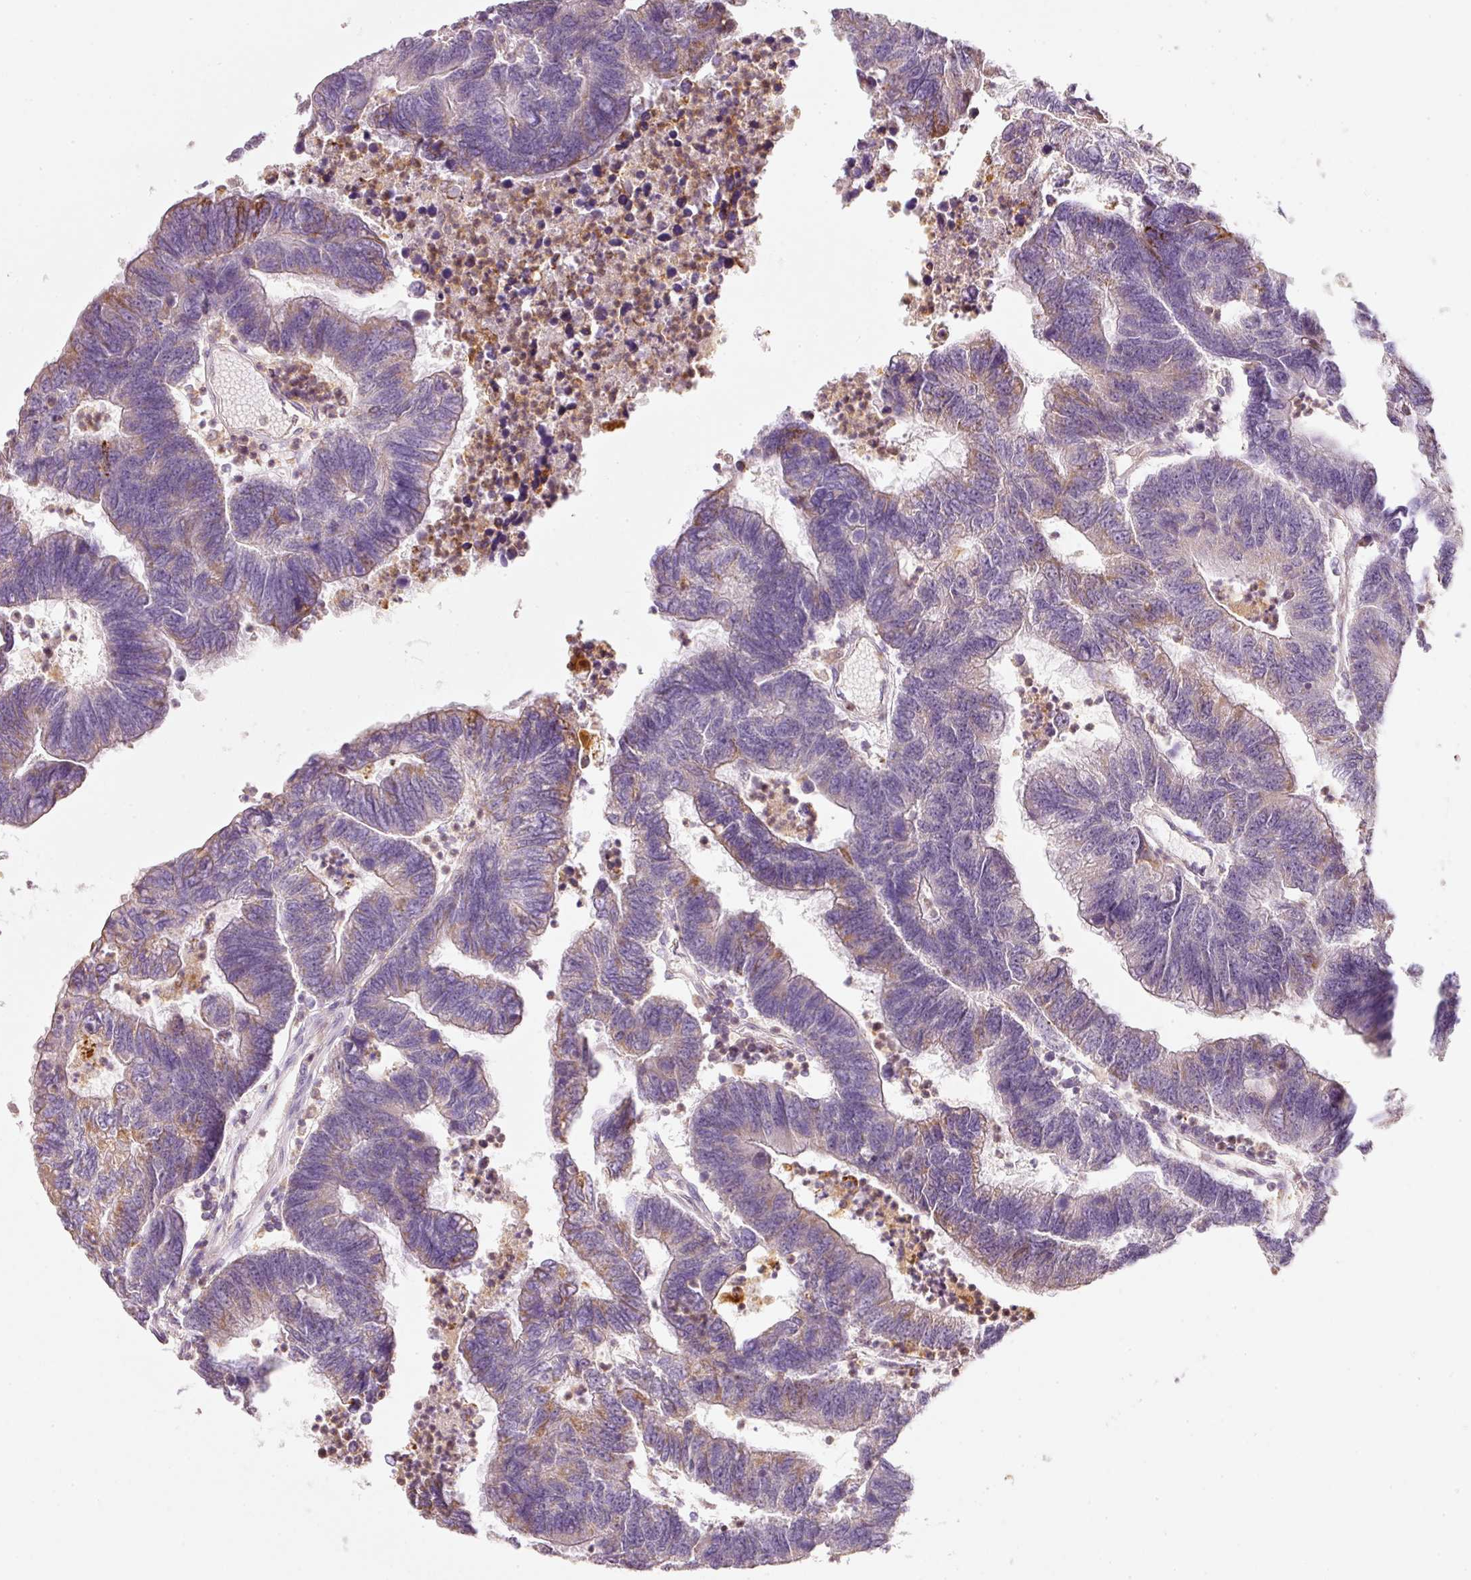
{"staining": {"intensity": "weak", "quantity": "<25%", "location": "cytoplasmic/membranous"}, "tissue": "colorectal cancer", "cell_type": "Tumor cells", "image_type": "cancer", "snomed": [{"axis": "morphology", "description": "Adenocarcinoma, NOS"}, {"axis": "topography", "description": "Colon"}], "caption": "Tumor cells are negative for brown protein staining in colorectal cancer.", "gene": "IQGAP2", "patient": {"sex": "female", "age": 48}}